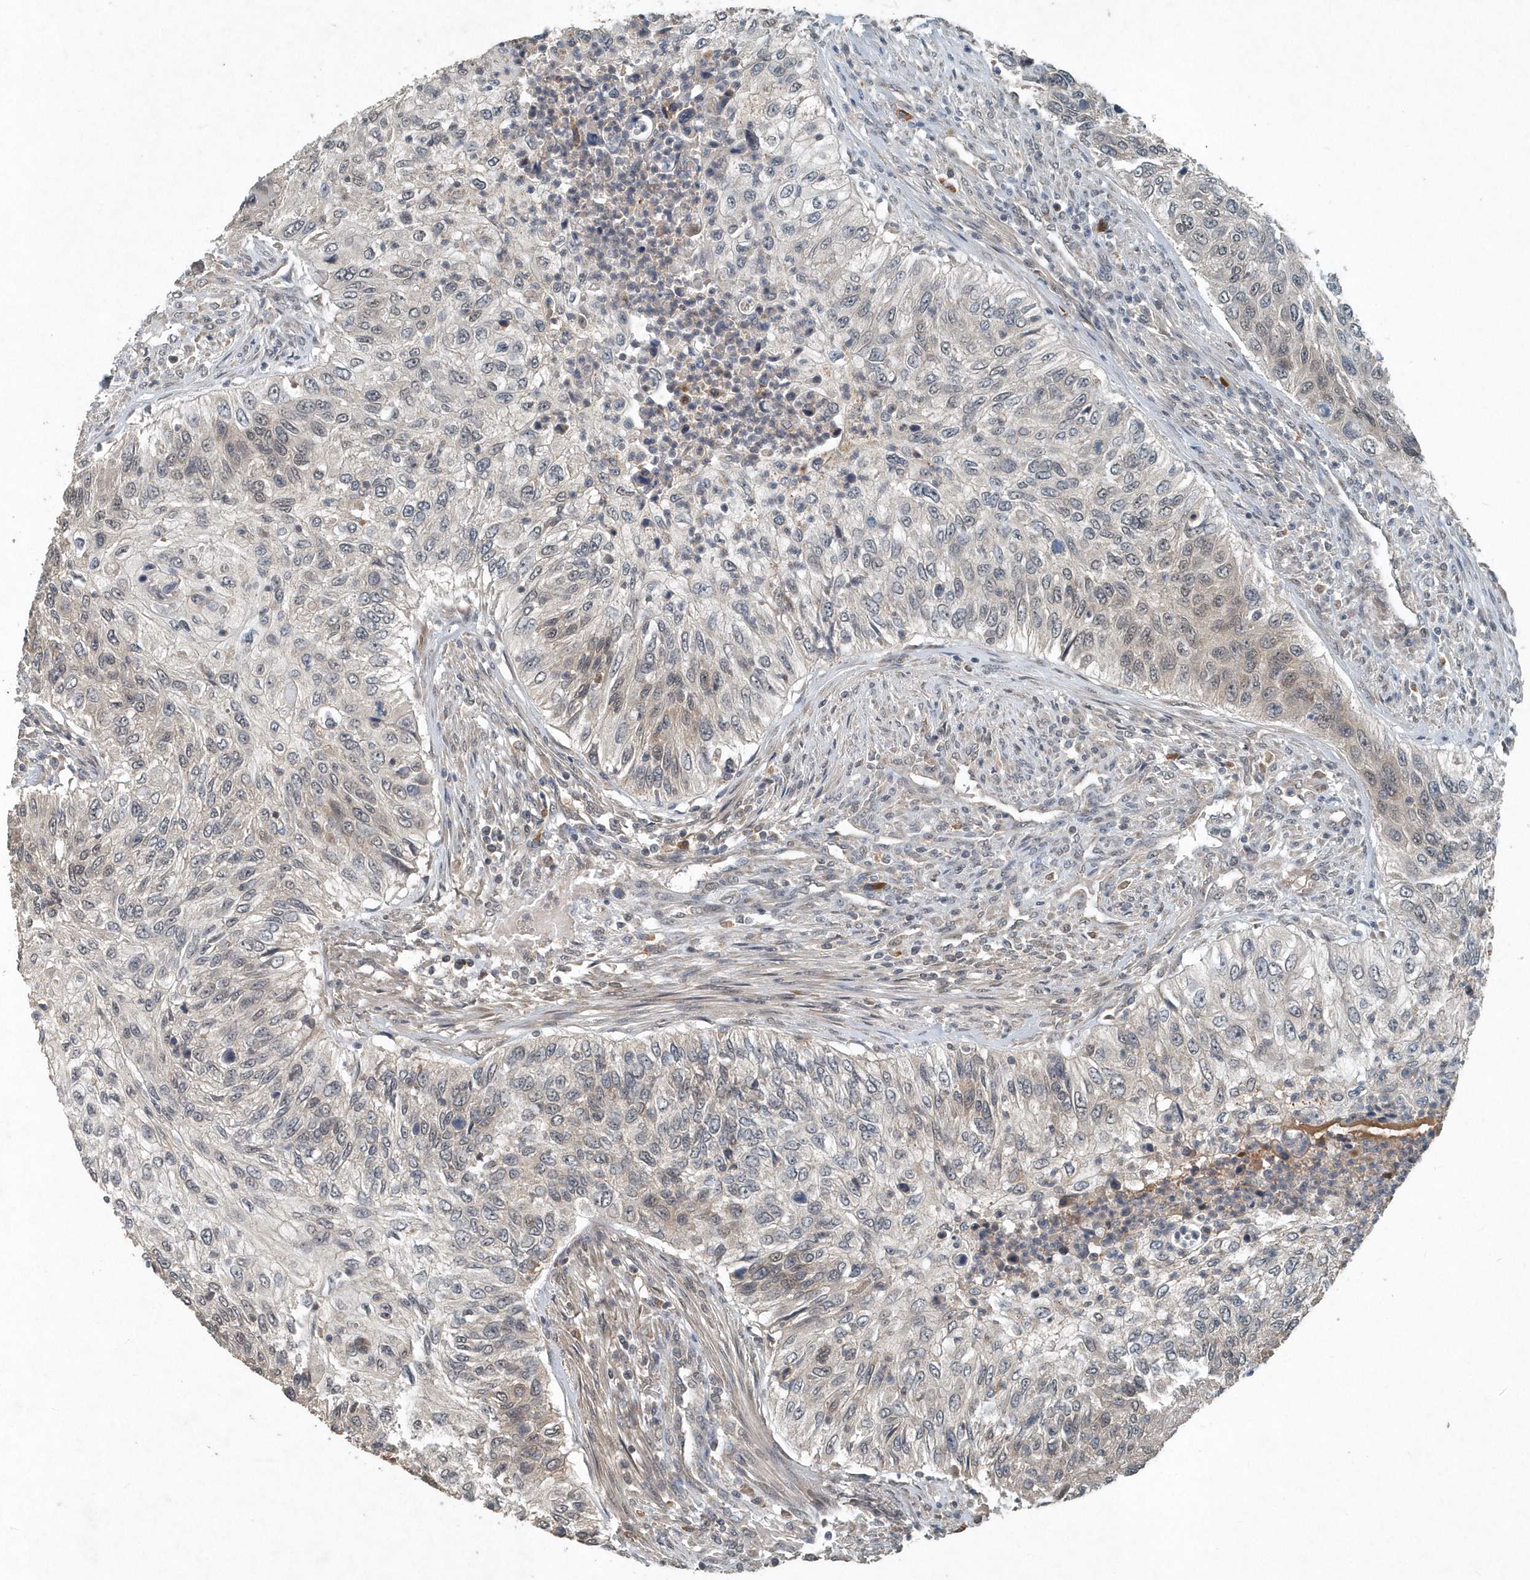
{"staining": {"intensity": "negative", "quantity": "none", "location": "none"}, "tissue": "urothelial cancer", "cell_type": "Tumor cells", "image_type": "cancer", "snomed": [{"axis": "morphology", "description": "Urothelial carcinoma, High grade"}, {"axis": "topography", "description": "Urinary bladder"}], "caption": "Photomicrograph shows no protein positivity in tumor cells of urothelial cancer tissue.", "gene": "SCFD2", "patient": {"sex": "female", "age": 60}}